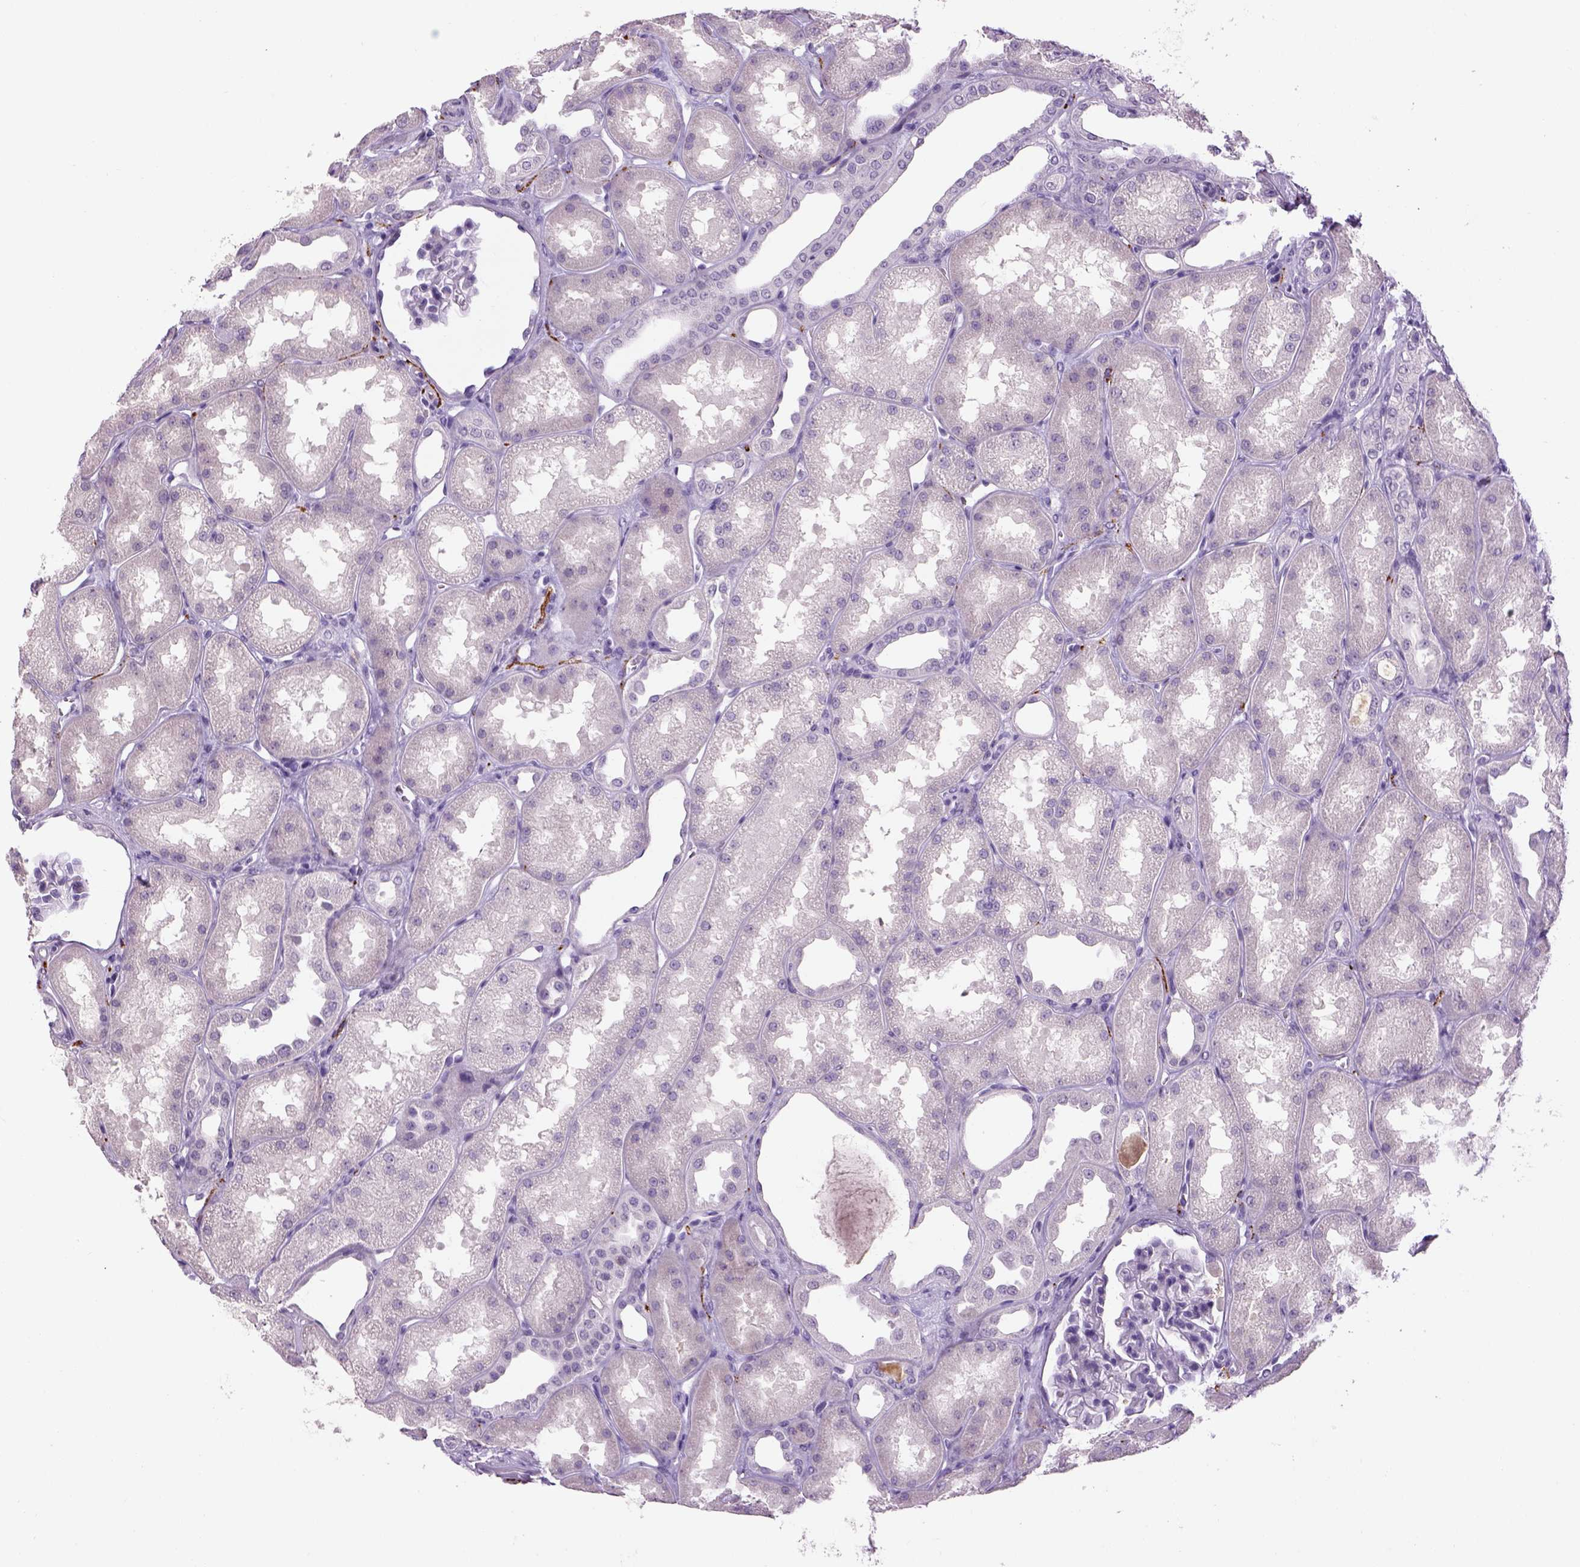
{"staining": {"intensity": "negative", "quantity": "none", "location": "none"}, "tissue": "kidney", "cell_type": "Cells in glomeruli", "image_type": "normal", "snomed": [{"axis": "morphology", "description": "Normal tissue, NOS"}, {"axis": "topography", "description": "Kidney"}], "caption": "DAB (3,3'-diaminobenzidine) immunohistochemical staining of benign human kidney shows no significant expression in cells in glomeruli.", "gene": "DBH", "patient": {"sex": "male", "age": 61}}